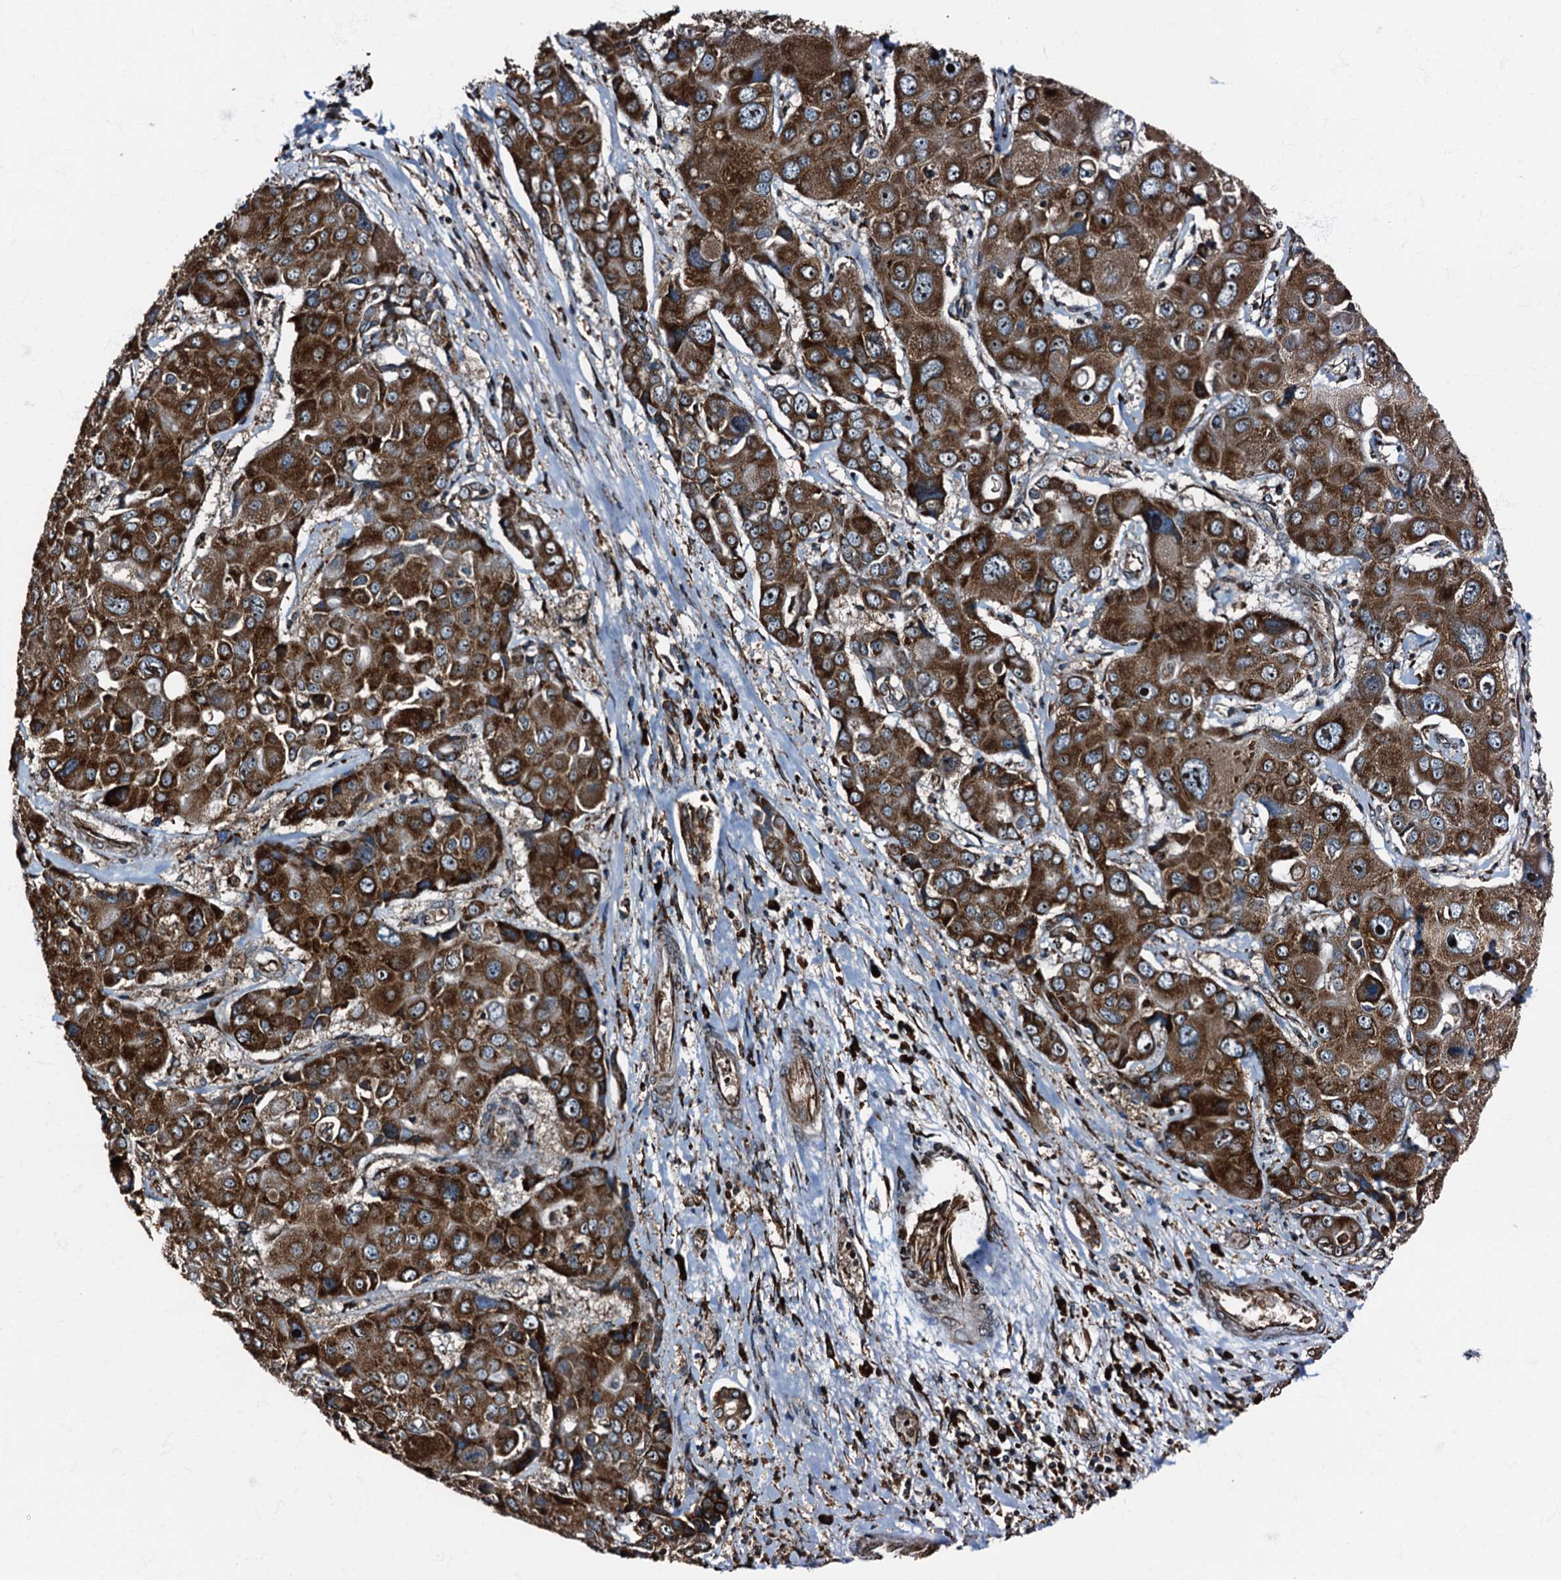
{"staining": {"intensity": "strong", "quantity": ">75%", "location": "cytoplasmic/membranous"}, "tissue": "liver cancer", "cell_type": "Tumor cells", "image_type": "cancer", "snomed": [{"axis": "morphology", "description": "Cholangiocarcinoma"}, {"axis": "topography", "description": "Liver"}], "caption": "Liver cancer was stained to show a protein in brown. There is high levels of strong cytoplasmic/membranous staining in approximately >75% of tumor cells.", "gene": "ATP2C1", "patient": {"sex": "male", "age": 67}}